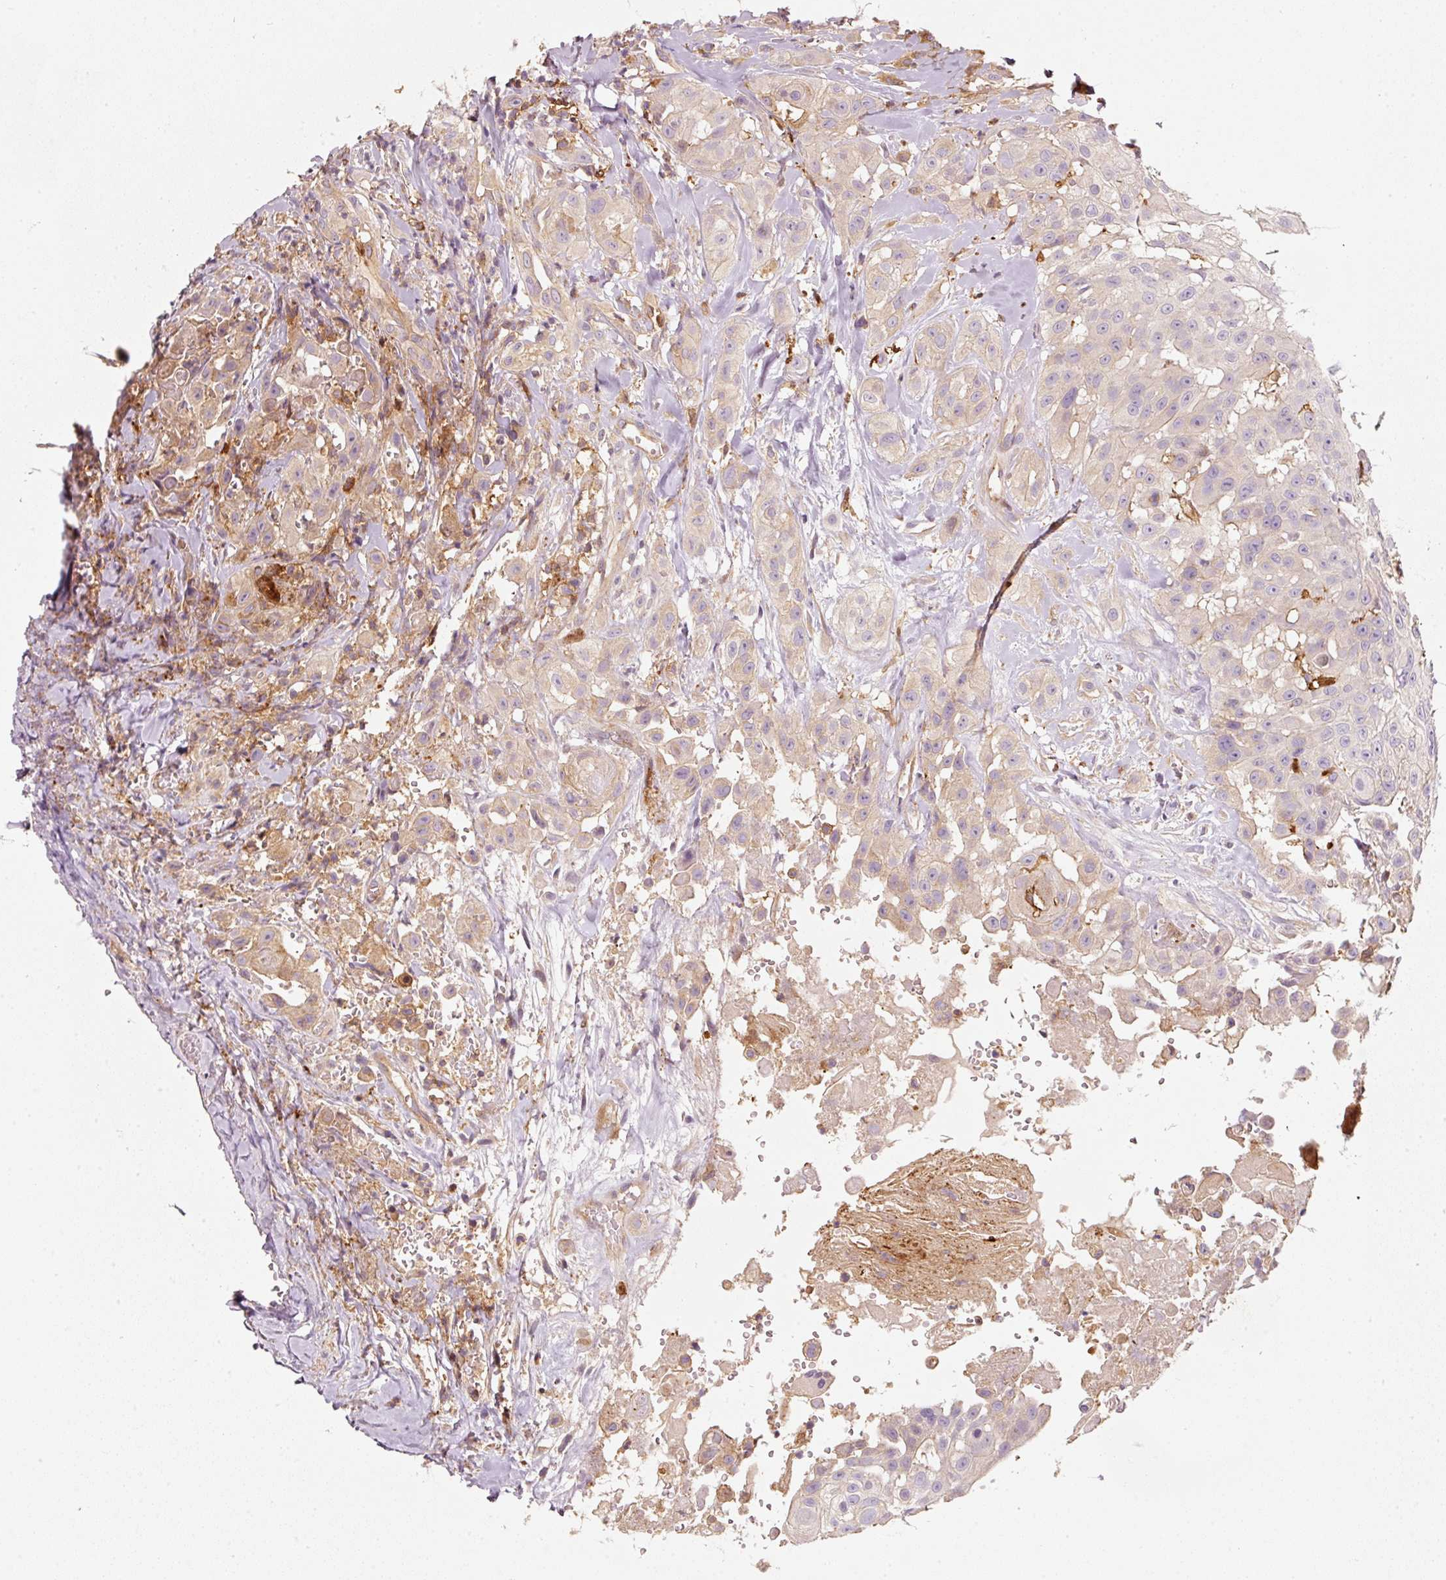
{"staining": {"intensity": "weak", "quantity": "25%-75%", "location": "cytoplasmic/membranous"}, "tissue": "head and neck cancer", "cell_type": "Tumor cells", "image_type": "cancer", "snomed": [{"axis": "morphology", "description": "Squamous cell carcinoma, NOS"}, {"axis": "topography", "description": "Head-Neck"}], "caption": "Weak cytoplasmic/membranous protein staining is appreciated in about 25%-75% of tumor cells in squamous cell carcinoma (head and neck).", "gene": "IQGAP2", "patient": {"sex": "male", "age": 83}}